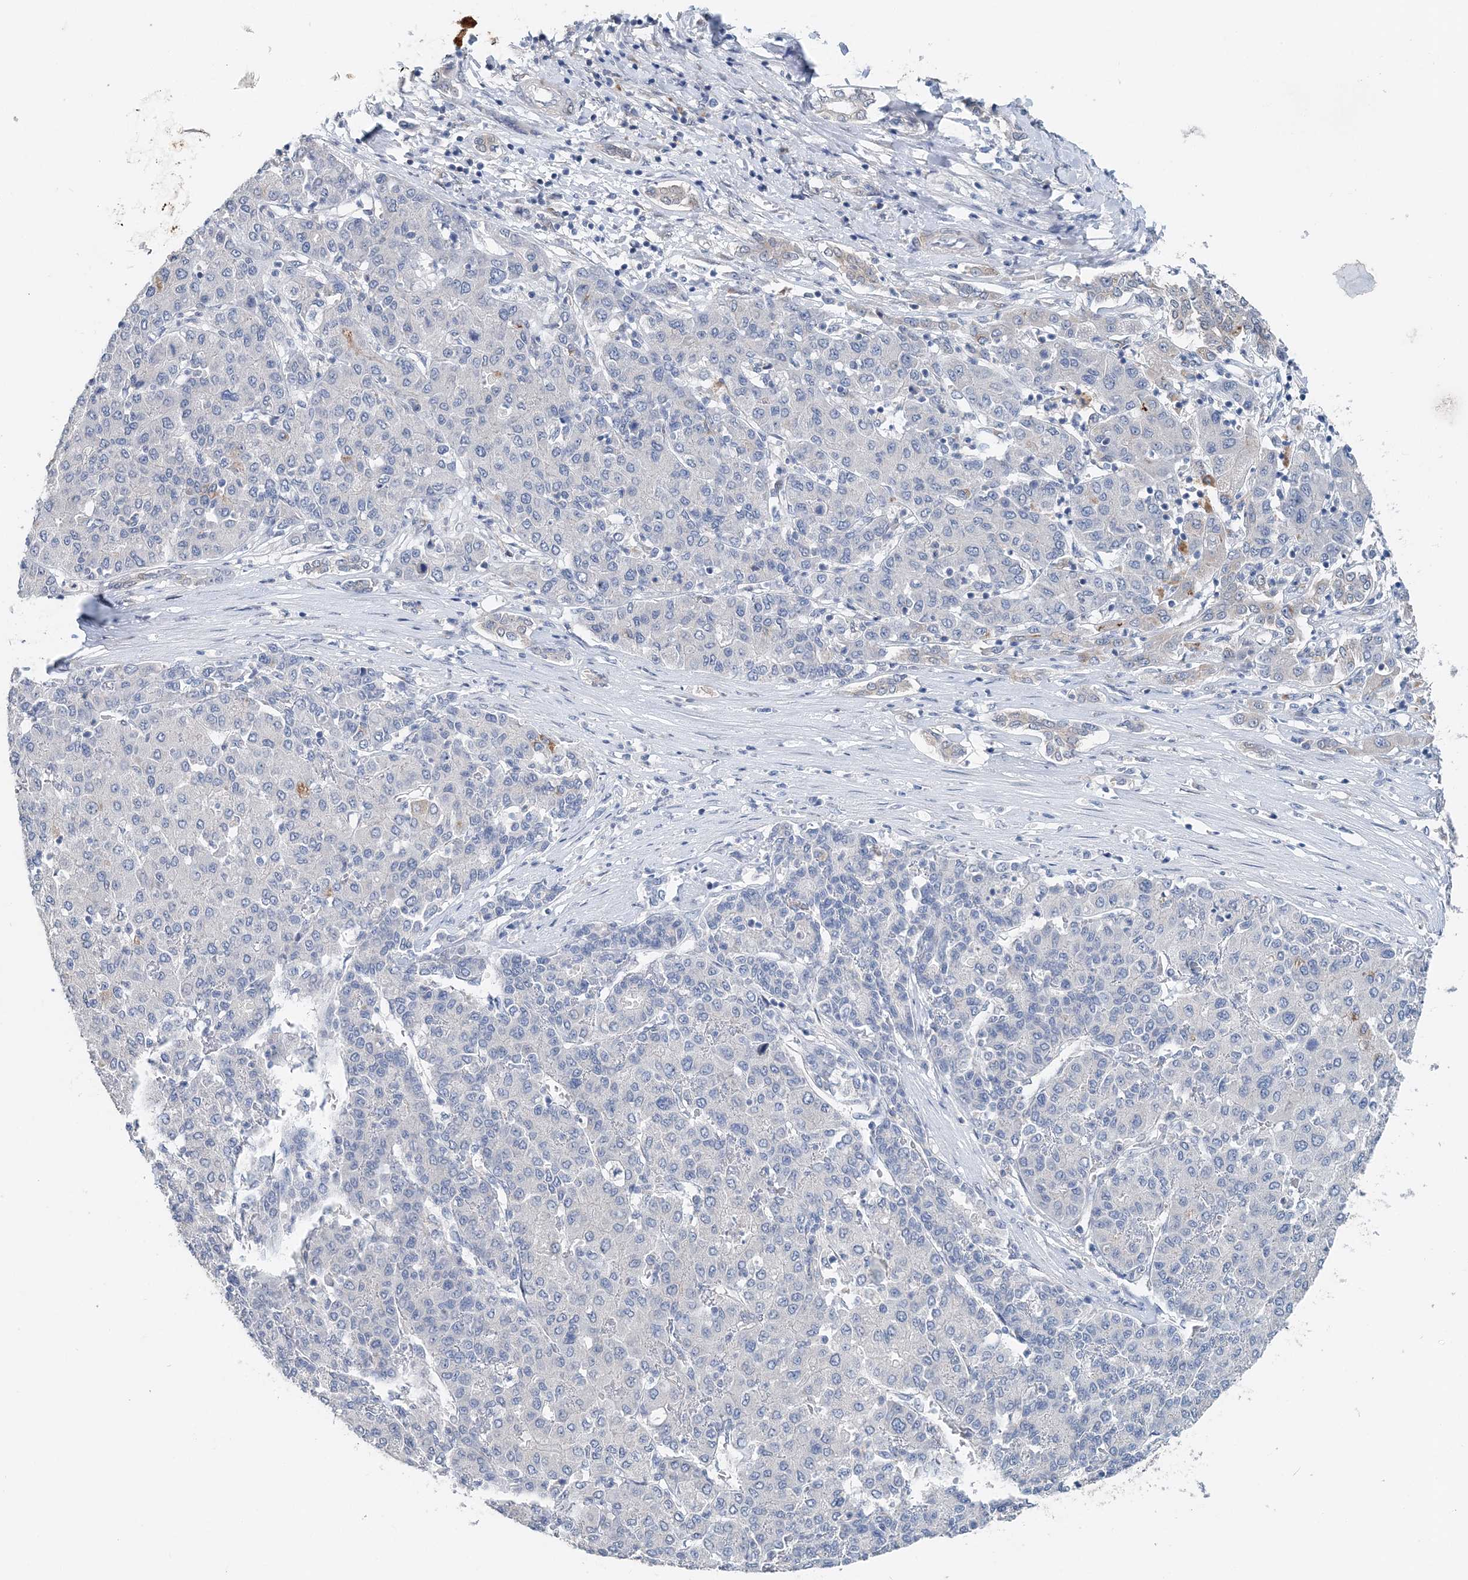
{"staining": {"intensity": "negative", "quantity": "none", "location": "none"}, "tissue": "liver cancer", "cell_type": "Tumor cells", "image_type": "cancer", "snomed": [{"axis": "morphology", "description": "Carcinoma, Hepatocellular, NOS"}, {"axis": "topography", "description": "Liver"}], "caption": "Immunohistochemistry photomicrograph of neoplastic tissue: hepatocellular carcinoma (liver) stained with DAB (3,3'-diaminobenzidine) exhibits no significant protein positivity in tumor cells.", "gene": "PFN2", "patient": {"sex": "male", "age": 65}}